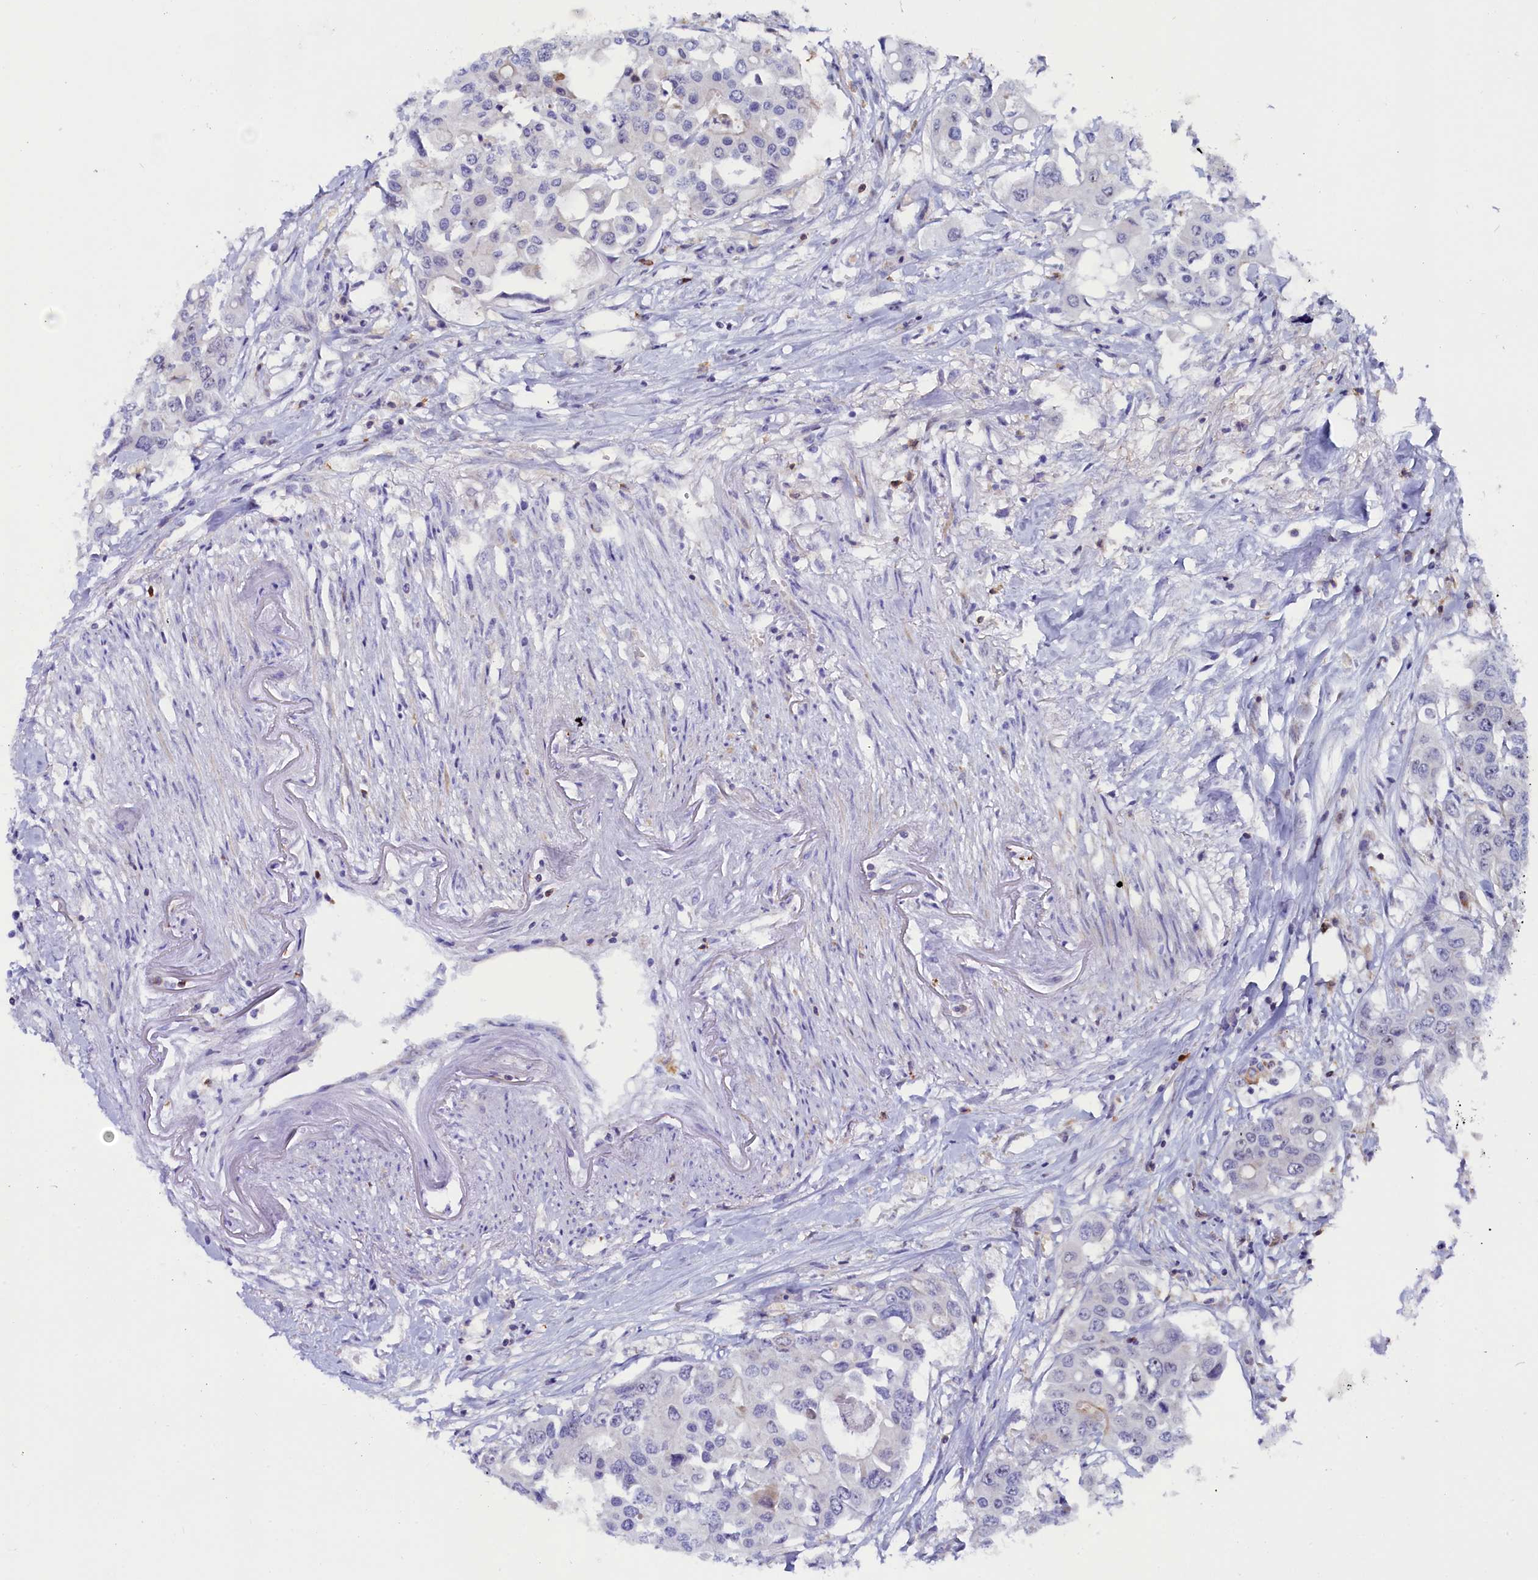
{"staining": {"intensity": "negative", "quantity": "none", "location": "none"}, "tissue": "colorectal cancer", "cell_type": "Tumor cells", "image_type": "cancer", "snomed": [{"axis": "morphology", "description": "Adenocarcinoma, NOS"}, {"axis": "topography", "description": "Colon"}], "caption": "Protein analysis of colorectal cancer (adenocarcinoma) reveals no significant positivity in tumor cells.", "gene": "CIAPIN1", "patient": {"sex": "male", "age": 77}}